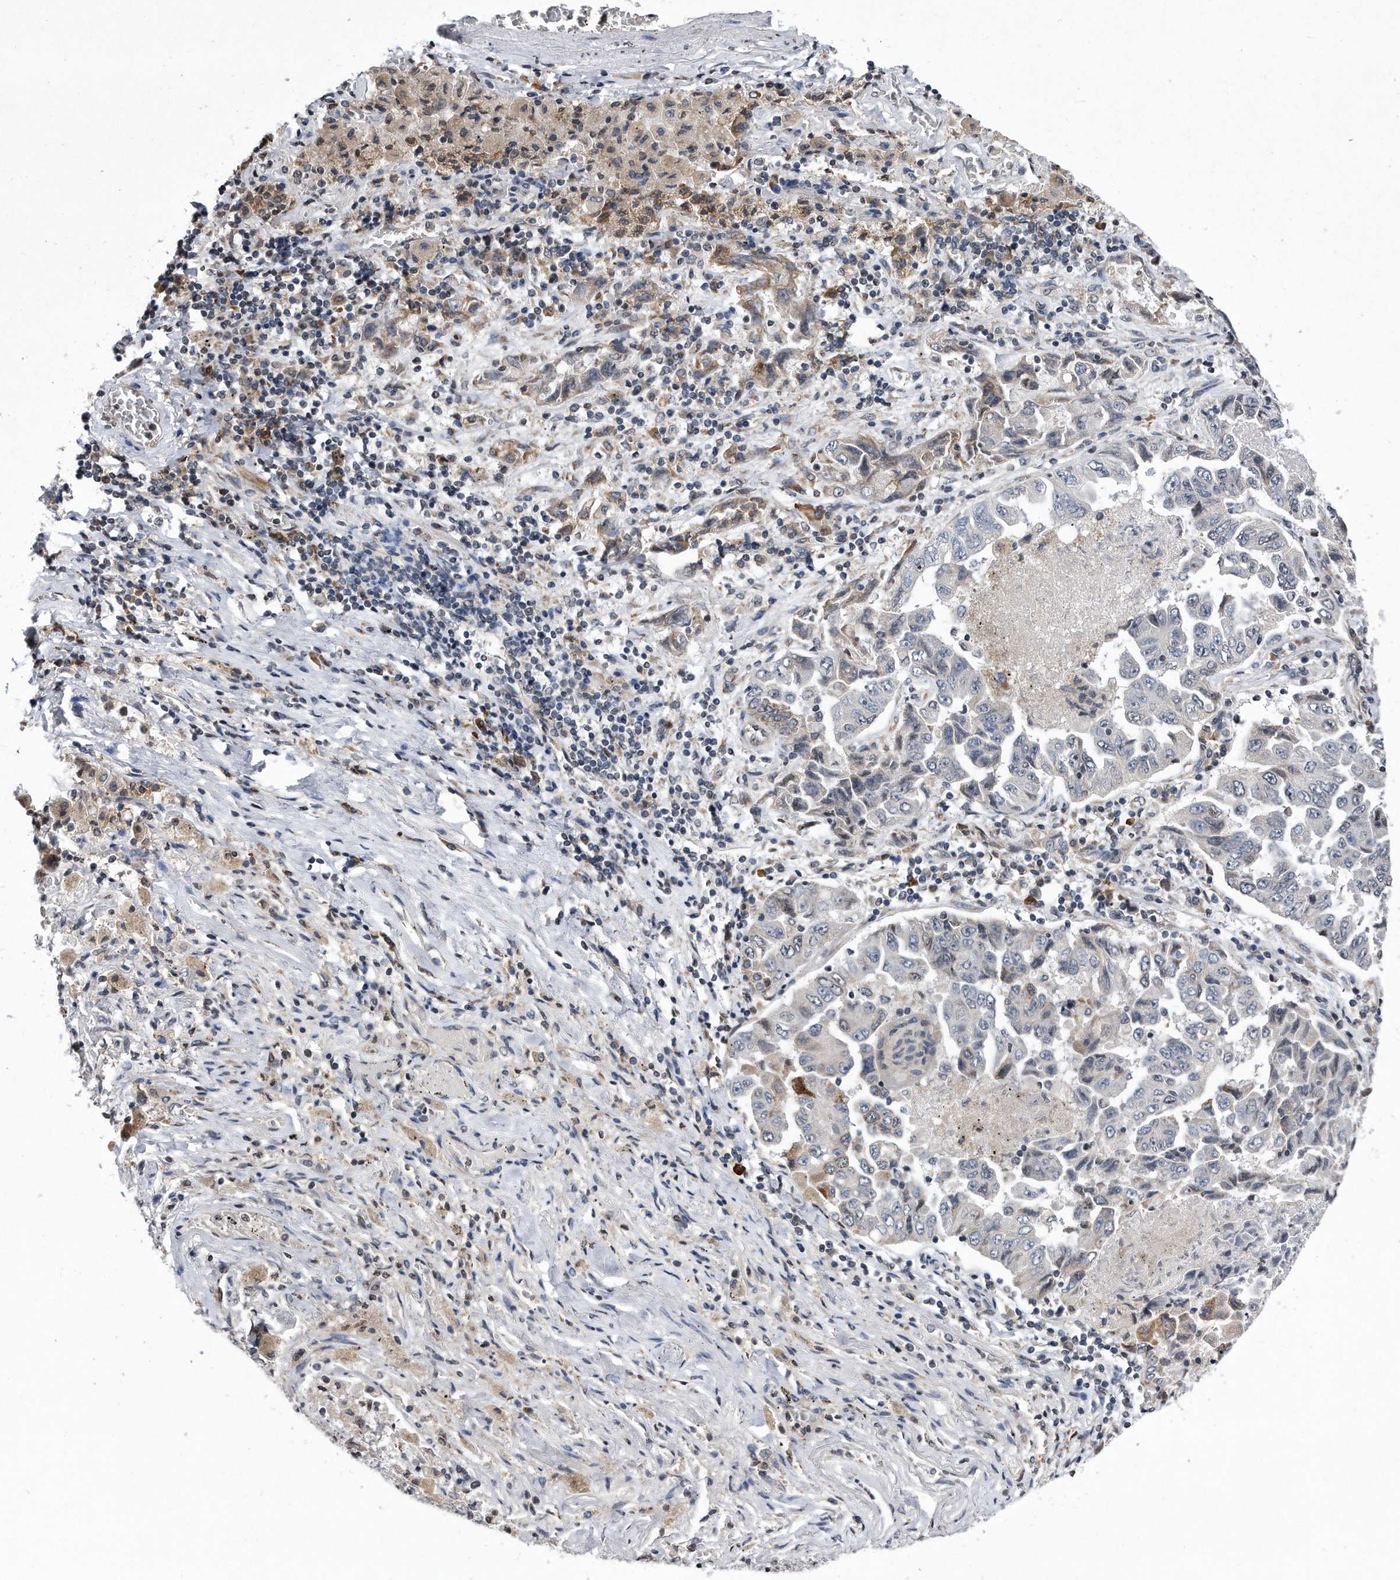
{"staining": {"intensity": "negative", "quantity": "none", "location": "none"}, "tissue": "lung cancer", "cell_type": "Tumor cells", "image_type": "cancer", "snomed": [{"axis": "morphology", "description": "Adenocarcinoma, NOS"}, {"axis": "topography", "description": "Lung"}], "caption": "The immunohistochemistry (IHC) image has no significant positivity in tumor cells of lung adenocarcinoma tissue.", "gene": "DAB1", "patient": {"sex": "female", "age": 51}}